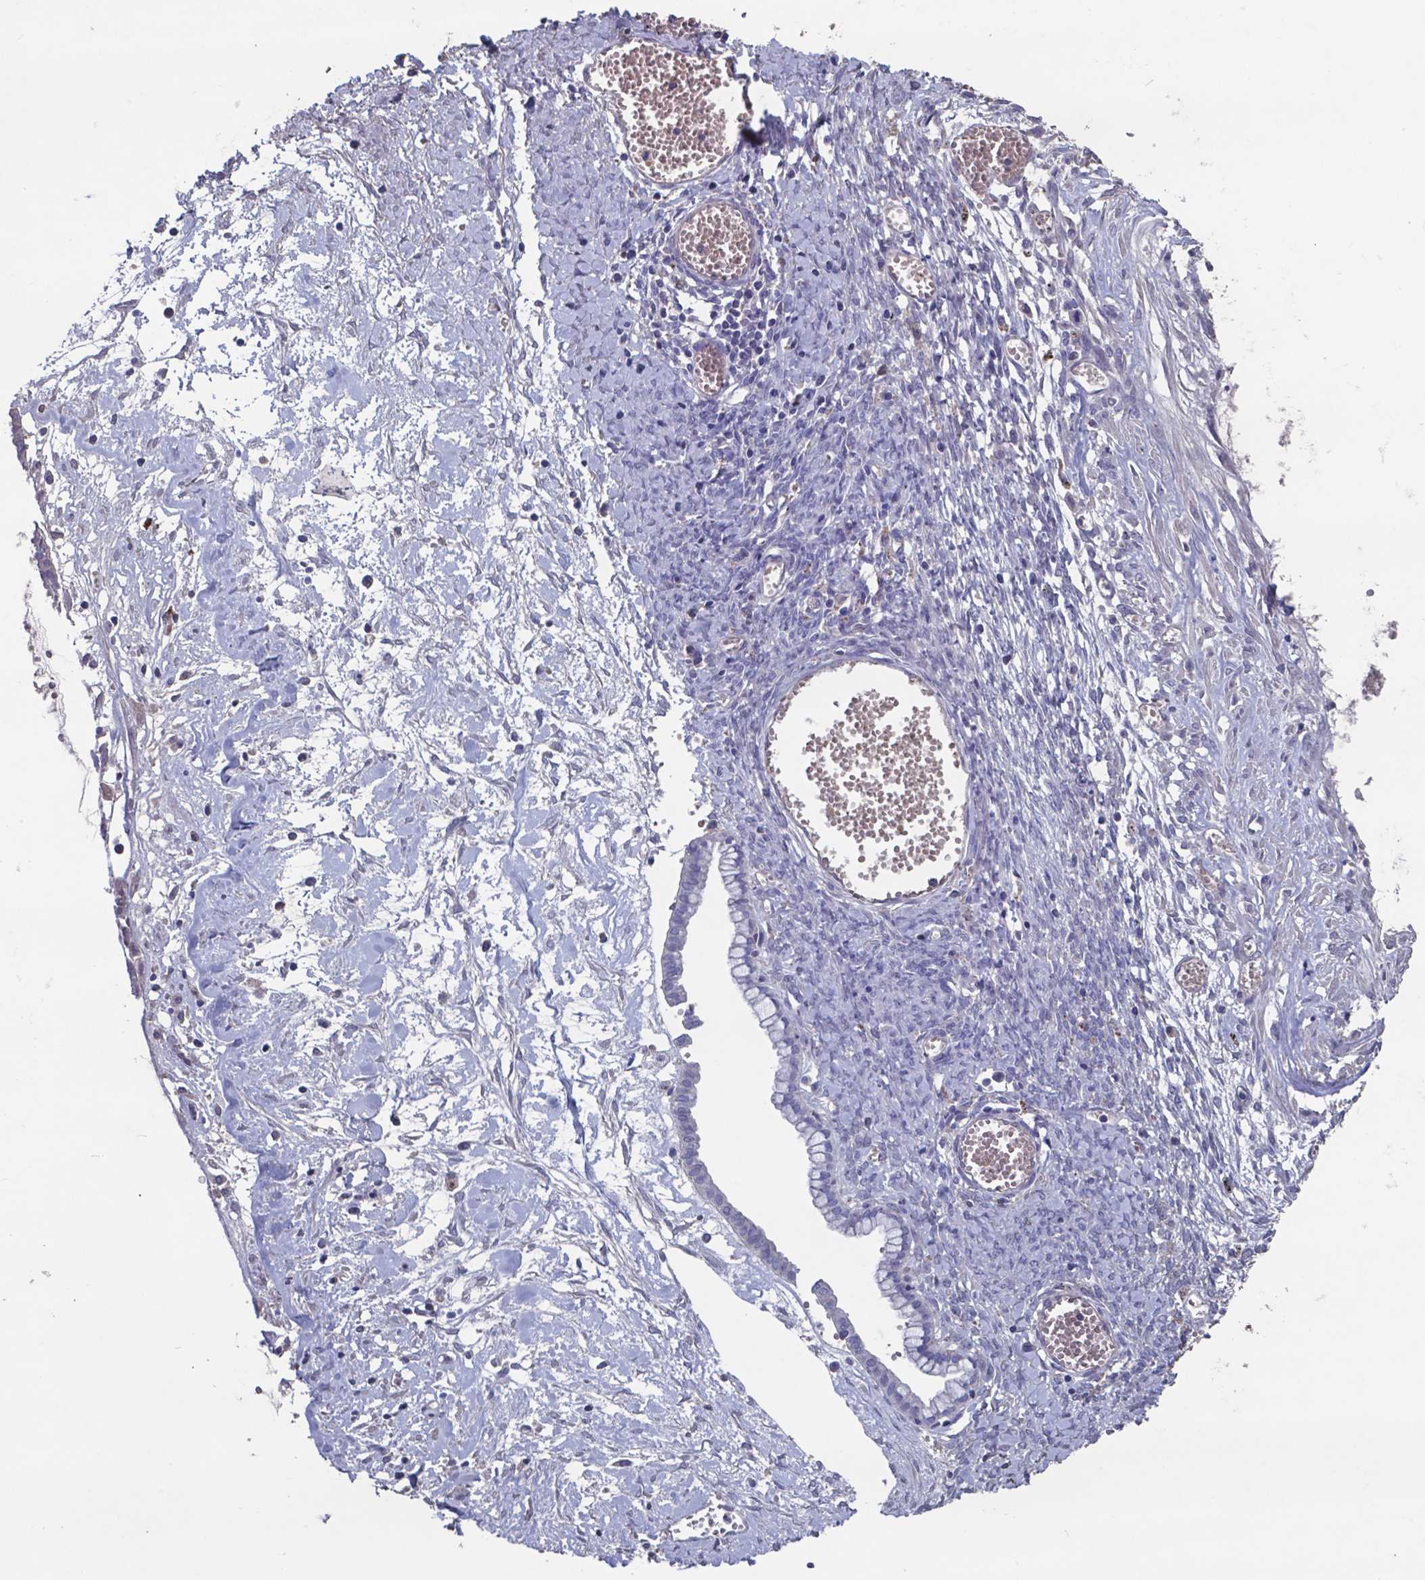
{"staining": {"intensity": "negative", "quantity": "none", "location": "none"}, "tissue": "ovarian cancer", "cell_type": "Tumor cells", "image_type": "cancer", "snomed": [{"axis": "morphology", "description": "Cystadenocarcinoma, mucinous, NOS"}, {"axis": "topography", "description": "Ovary"}], "caption": "Immunohistochemical staining of mucinous cystadenocarcinoma (ovarian) displays no significant positivity in tumor cells.", "gene": "TTR", "patient": {"sex": "female", "age": 67}}